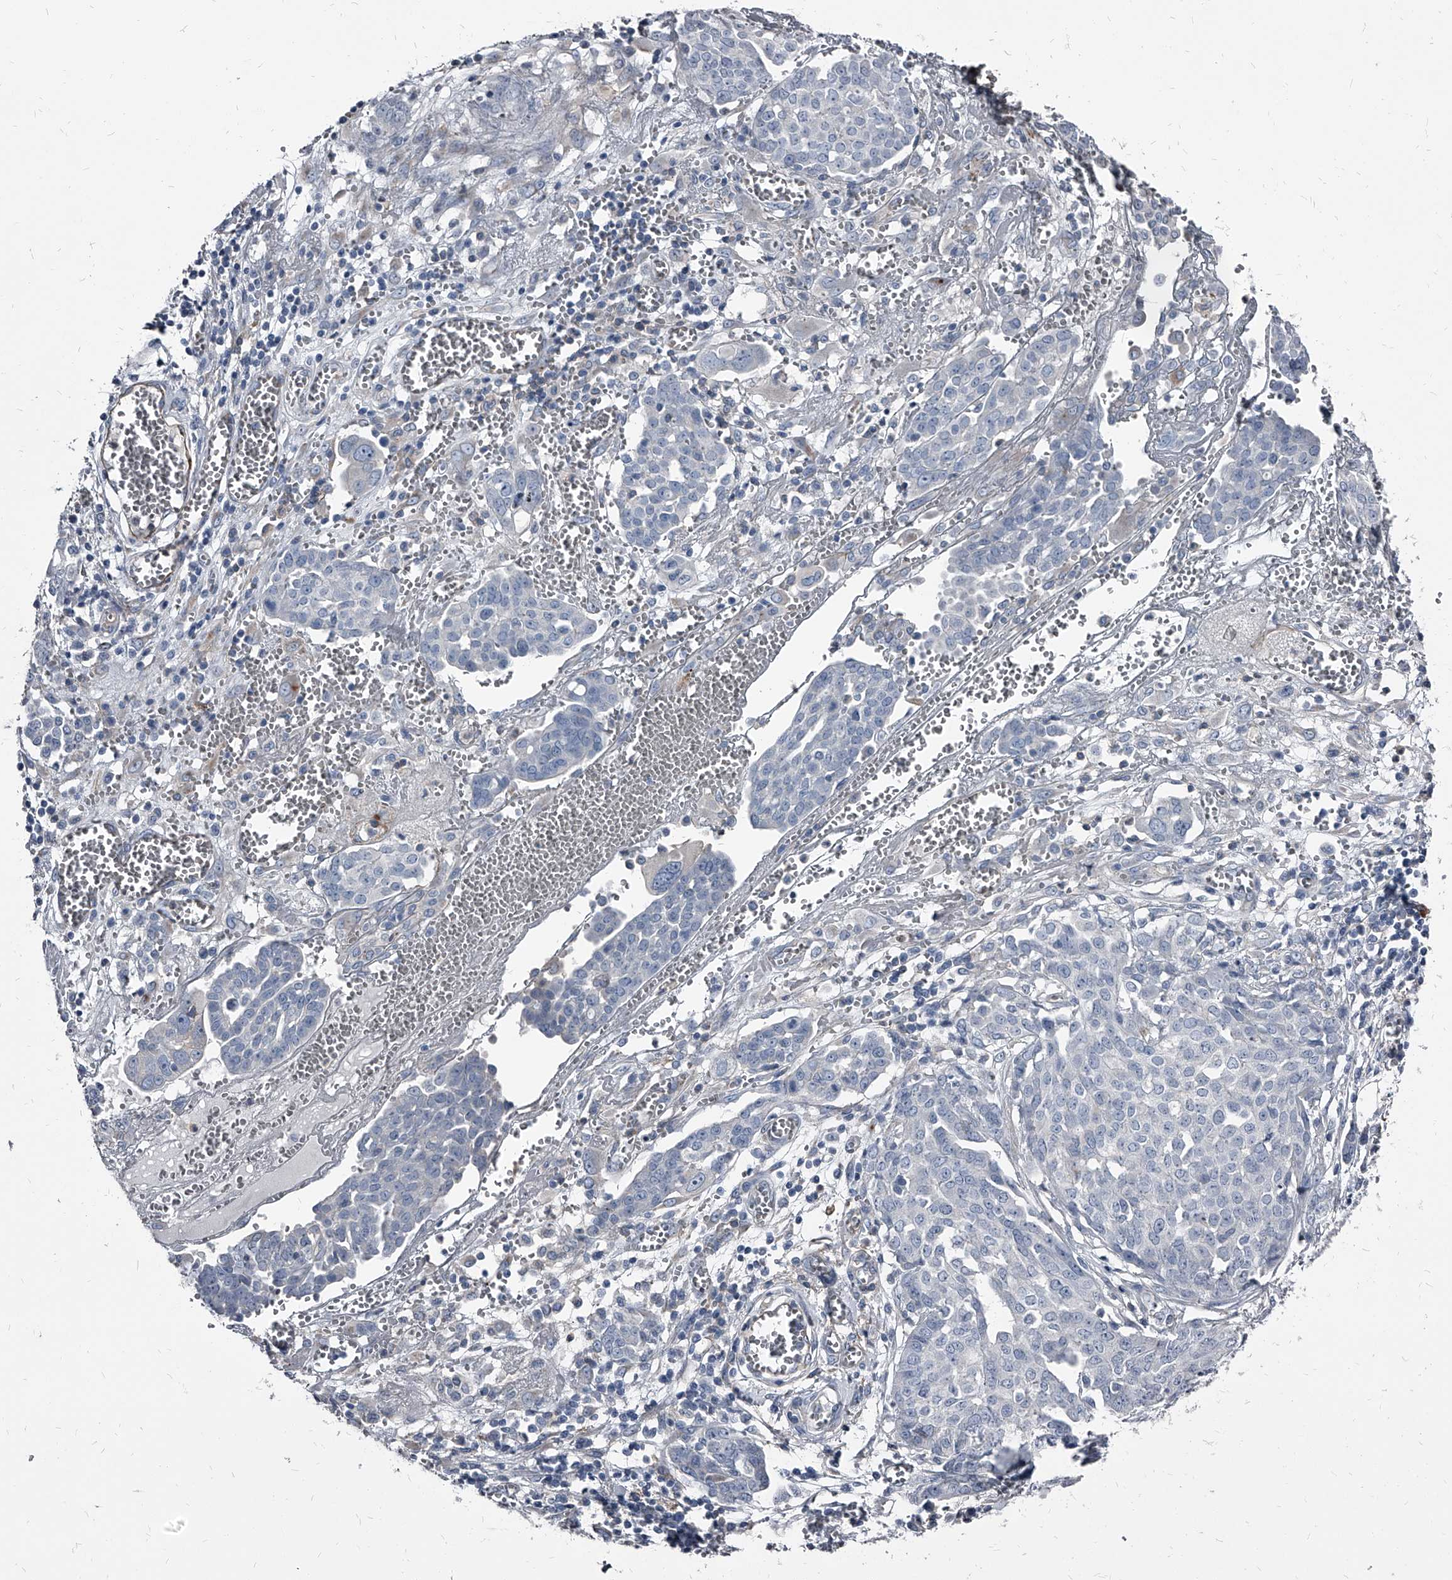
{"staining": {"intensity": "negative", "quantity": "none", "location": "none"}, "tissue": "ovarian cancer", "cell_type": "Tumor cells", "image_type": "cancer", "snomed": [{"axis": "morphology", "description": "Cystadenocarcinoma, serous, NOS"}, {"axis": "topography", "description": "Soft tissue"}, {"axis": "topography", "description": "Ovary"}], "caption": "This is an immunohistochemistry micrograph of ovarian cancer (serous cystadenocarcinoma). There is no expression in tumor cells.", "gene": "PGLYRP3", "patient": {"sex": "female", "age": 57}}